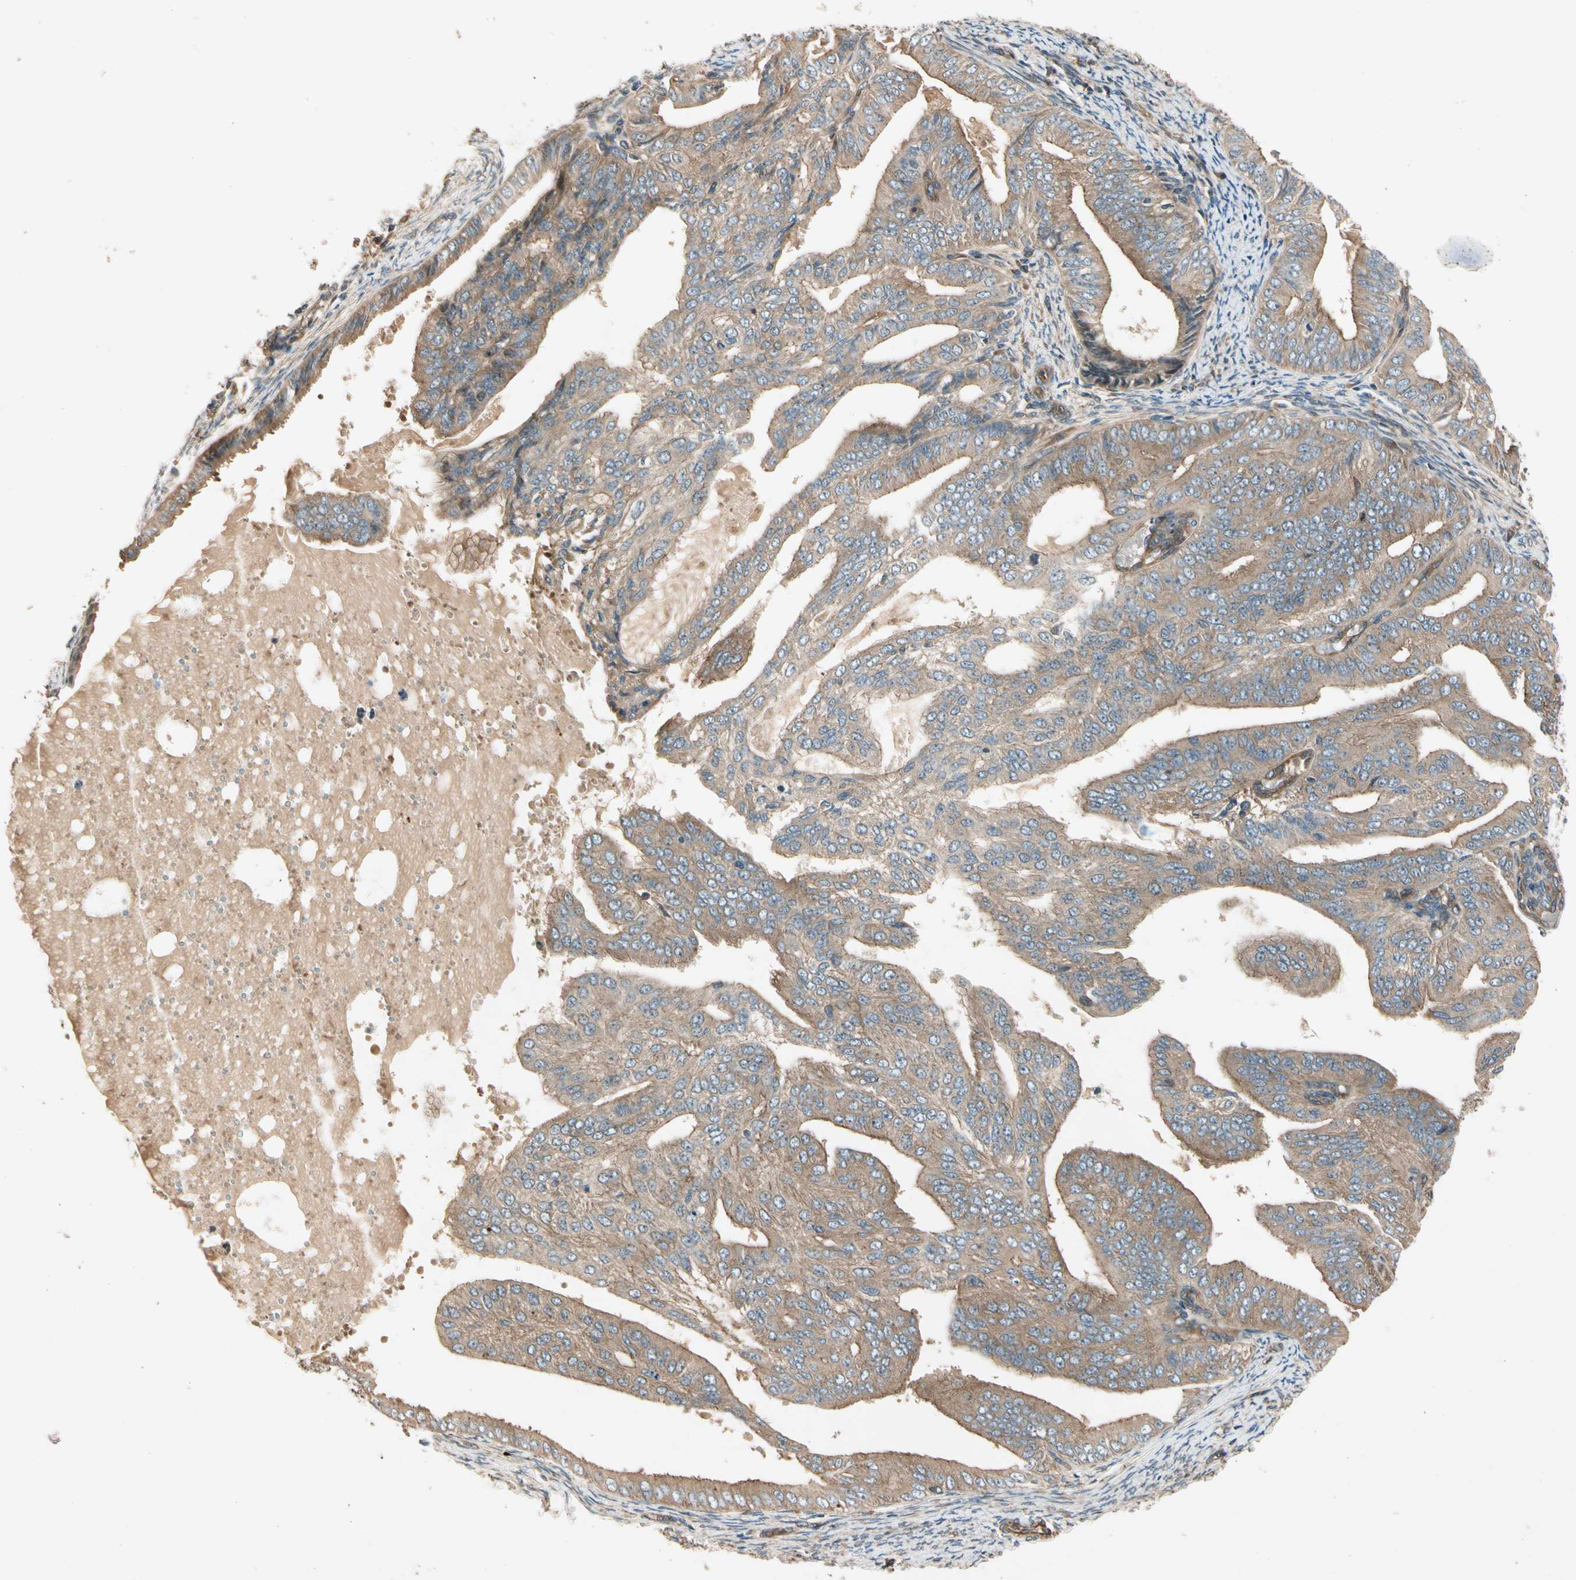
{"staining": {"intensity": "weak", "quantity": ">75%", "location": "cytoplasmic/membranous"}, "tissue": "endometrial cancer", "cell_type": "Tumor cells", "image_type": "cancer", "snomed": [{"axis": "morphology", "description": "Adenocarcinoma, NOS"}, {"axis": "topography", "description": "Endometrium"}], "caption": "A photomicrograph showing weak cytoplasmic/membranous expression in about >75% of tumor cells in adenocarcinoma (endometrial), as visualized by brown immunohistochemical staining.", "gene": "ROCK2", "patient": {"sex": "female", "age": 58}}